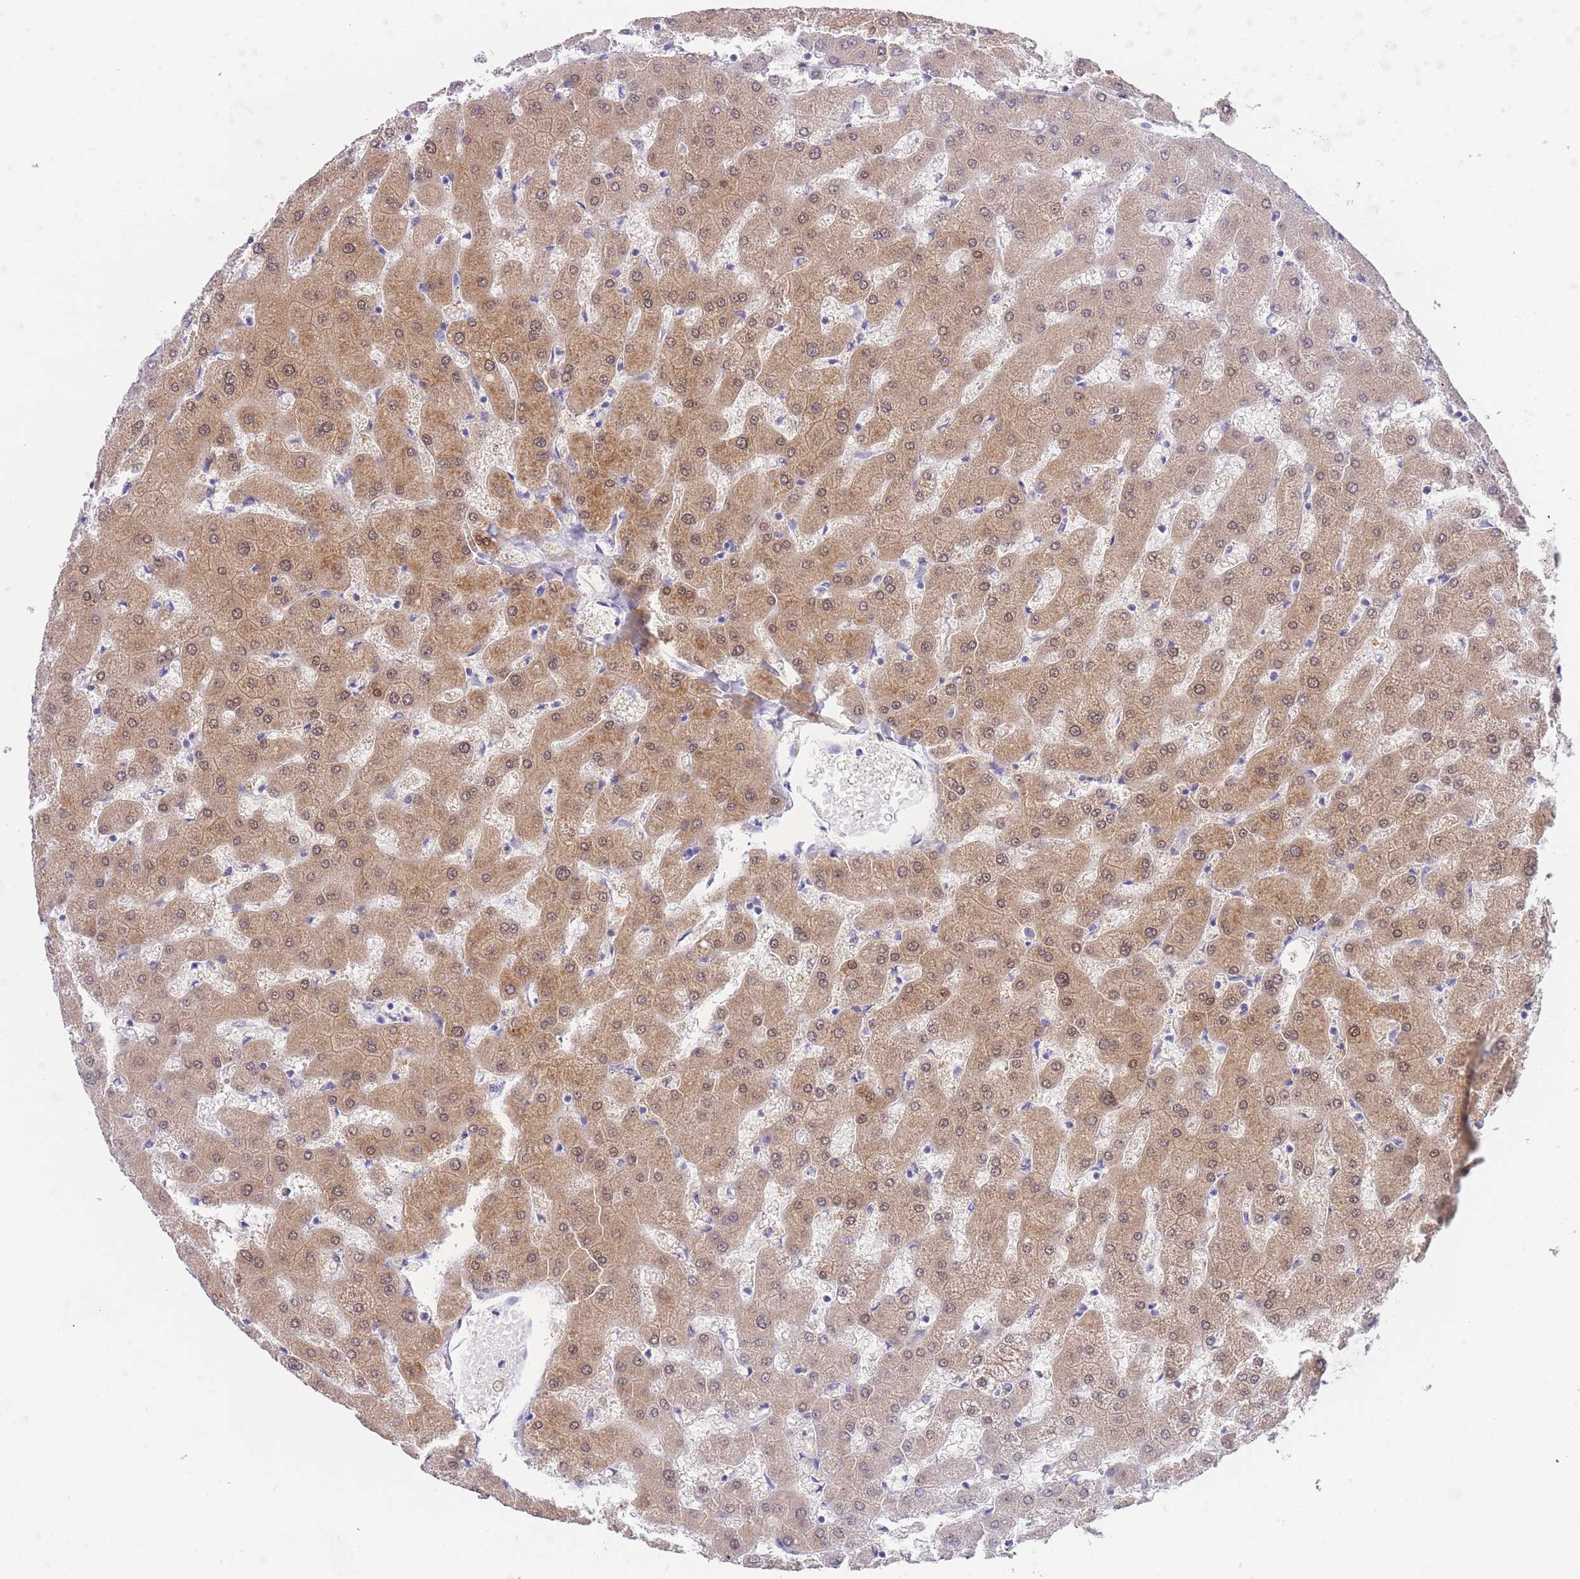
{"staining": {"intensity": "negative", "quantity": "none", "location": "none"}, "tissue": "liver", "cell_type": "Cholangiocytes", "image_type": "normal", "snomed": [{"axis": "morphology", "description": "Normal tissue, NOS"}, {"axis": "topography", "description": "Liver"}], "caption": "Normal liver was stained to show a protein in brown. There is no significant staining in cholangiocytes. The staining is performed using DAB brown chromogen with nuclei counter-stained in using hematoxylin.", "gene": "PCDHB3", "patient": {"sex": "female", "age": 63}}